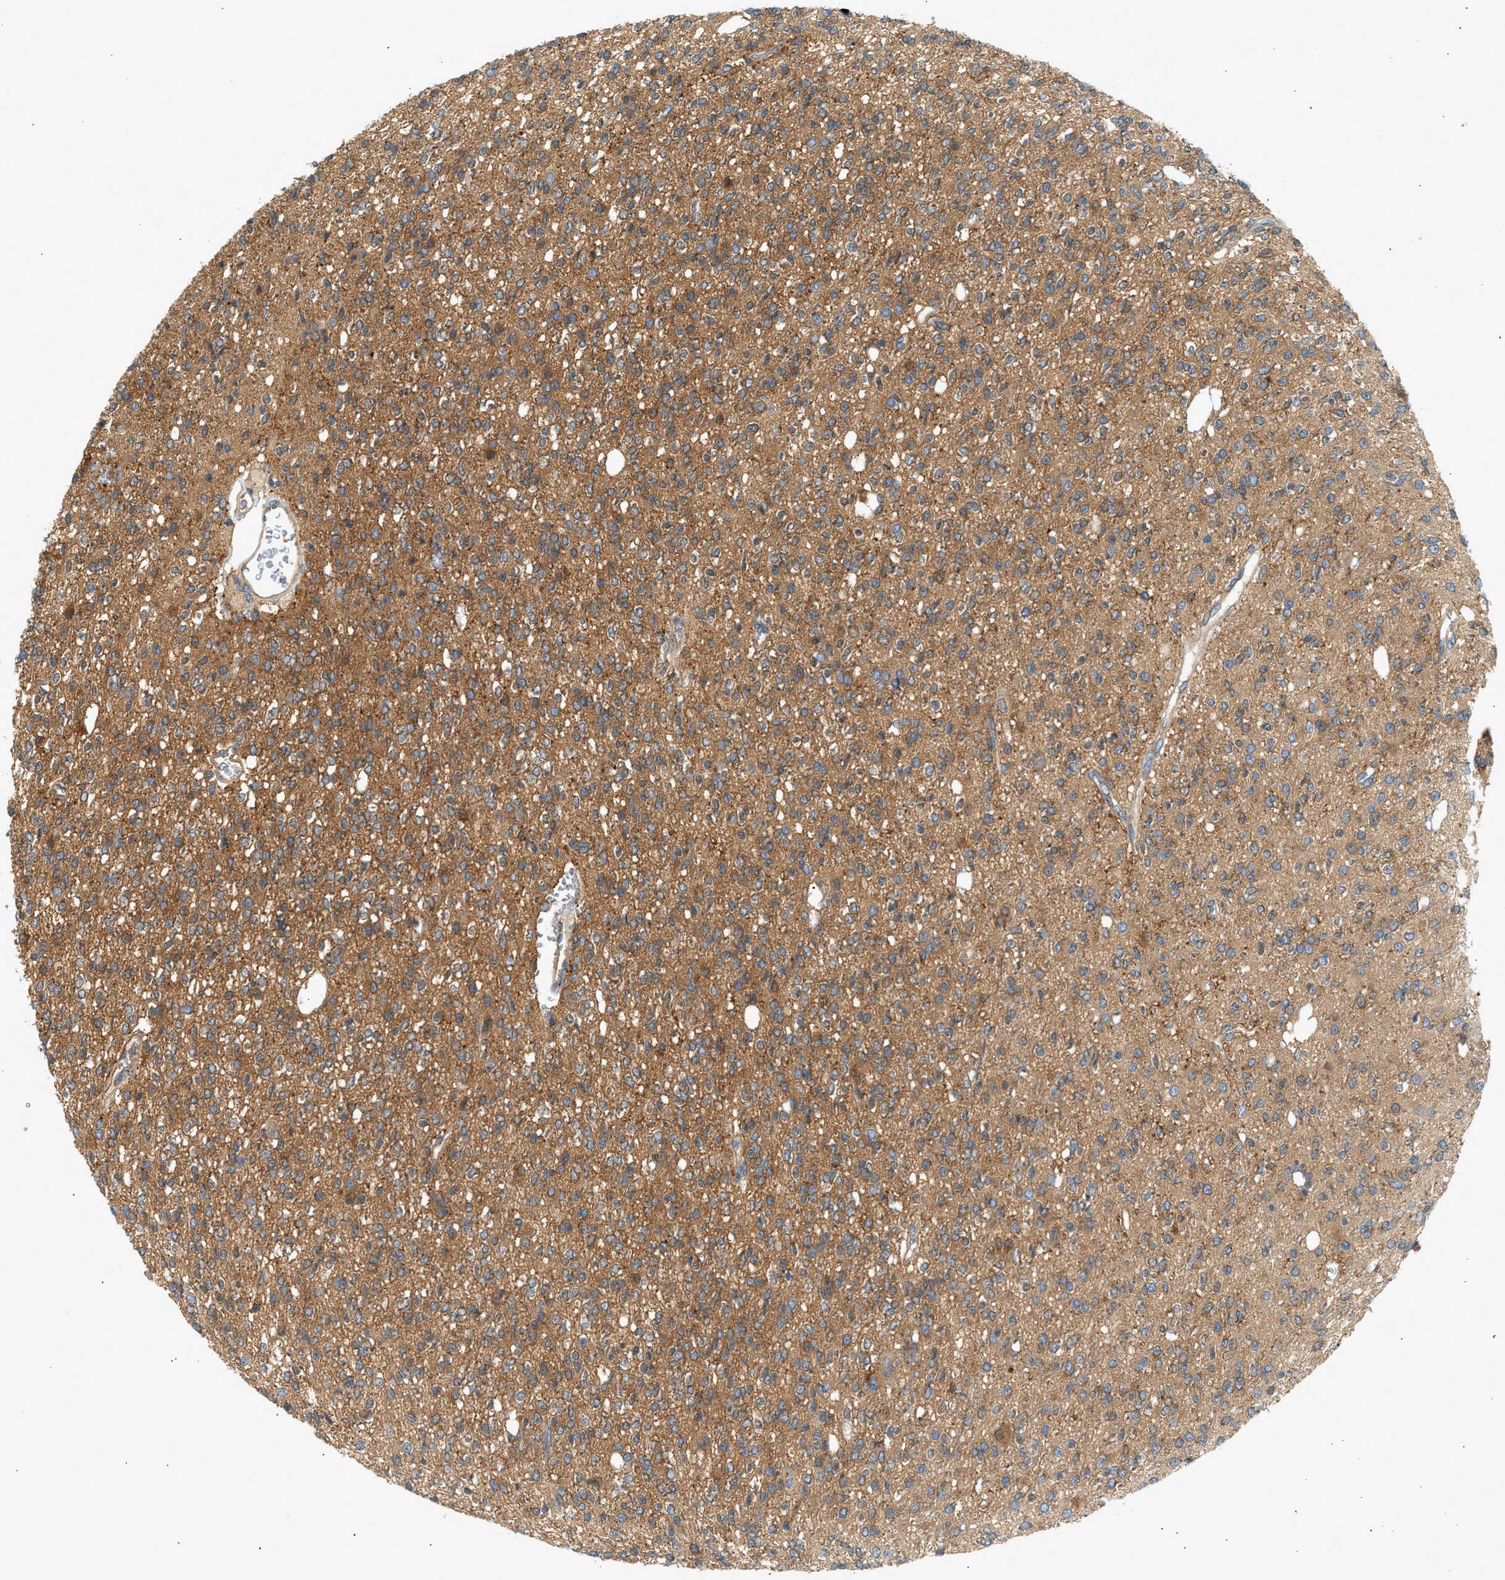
{"staining": {"intensity": "moderate", "quantity": ">75%", "location": "cytoplasmic/membranous"}, "tissue": "glioma", "cell_type": "Tumor cells", "image_type": "cancer", "snomed": [{"axis": "morphology", "description": "Glioma, malignant, High grade"}, {"axis": "topography", "description": "Brain"}], "caption": "DAB immunohistochemical staining of malignant glioma (high-grade) reveals moderate cytoplasmic/membranous protein staining in about >75% of tumor cells.", "gene": "PAFAH1B1", "patient": {"sex": "male", "age": 34}}